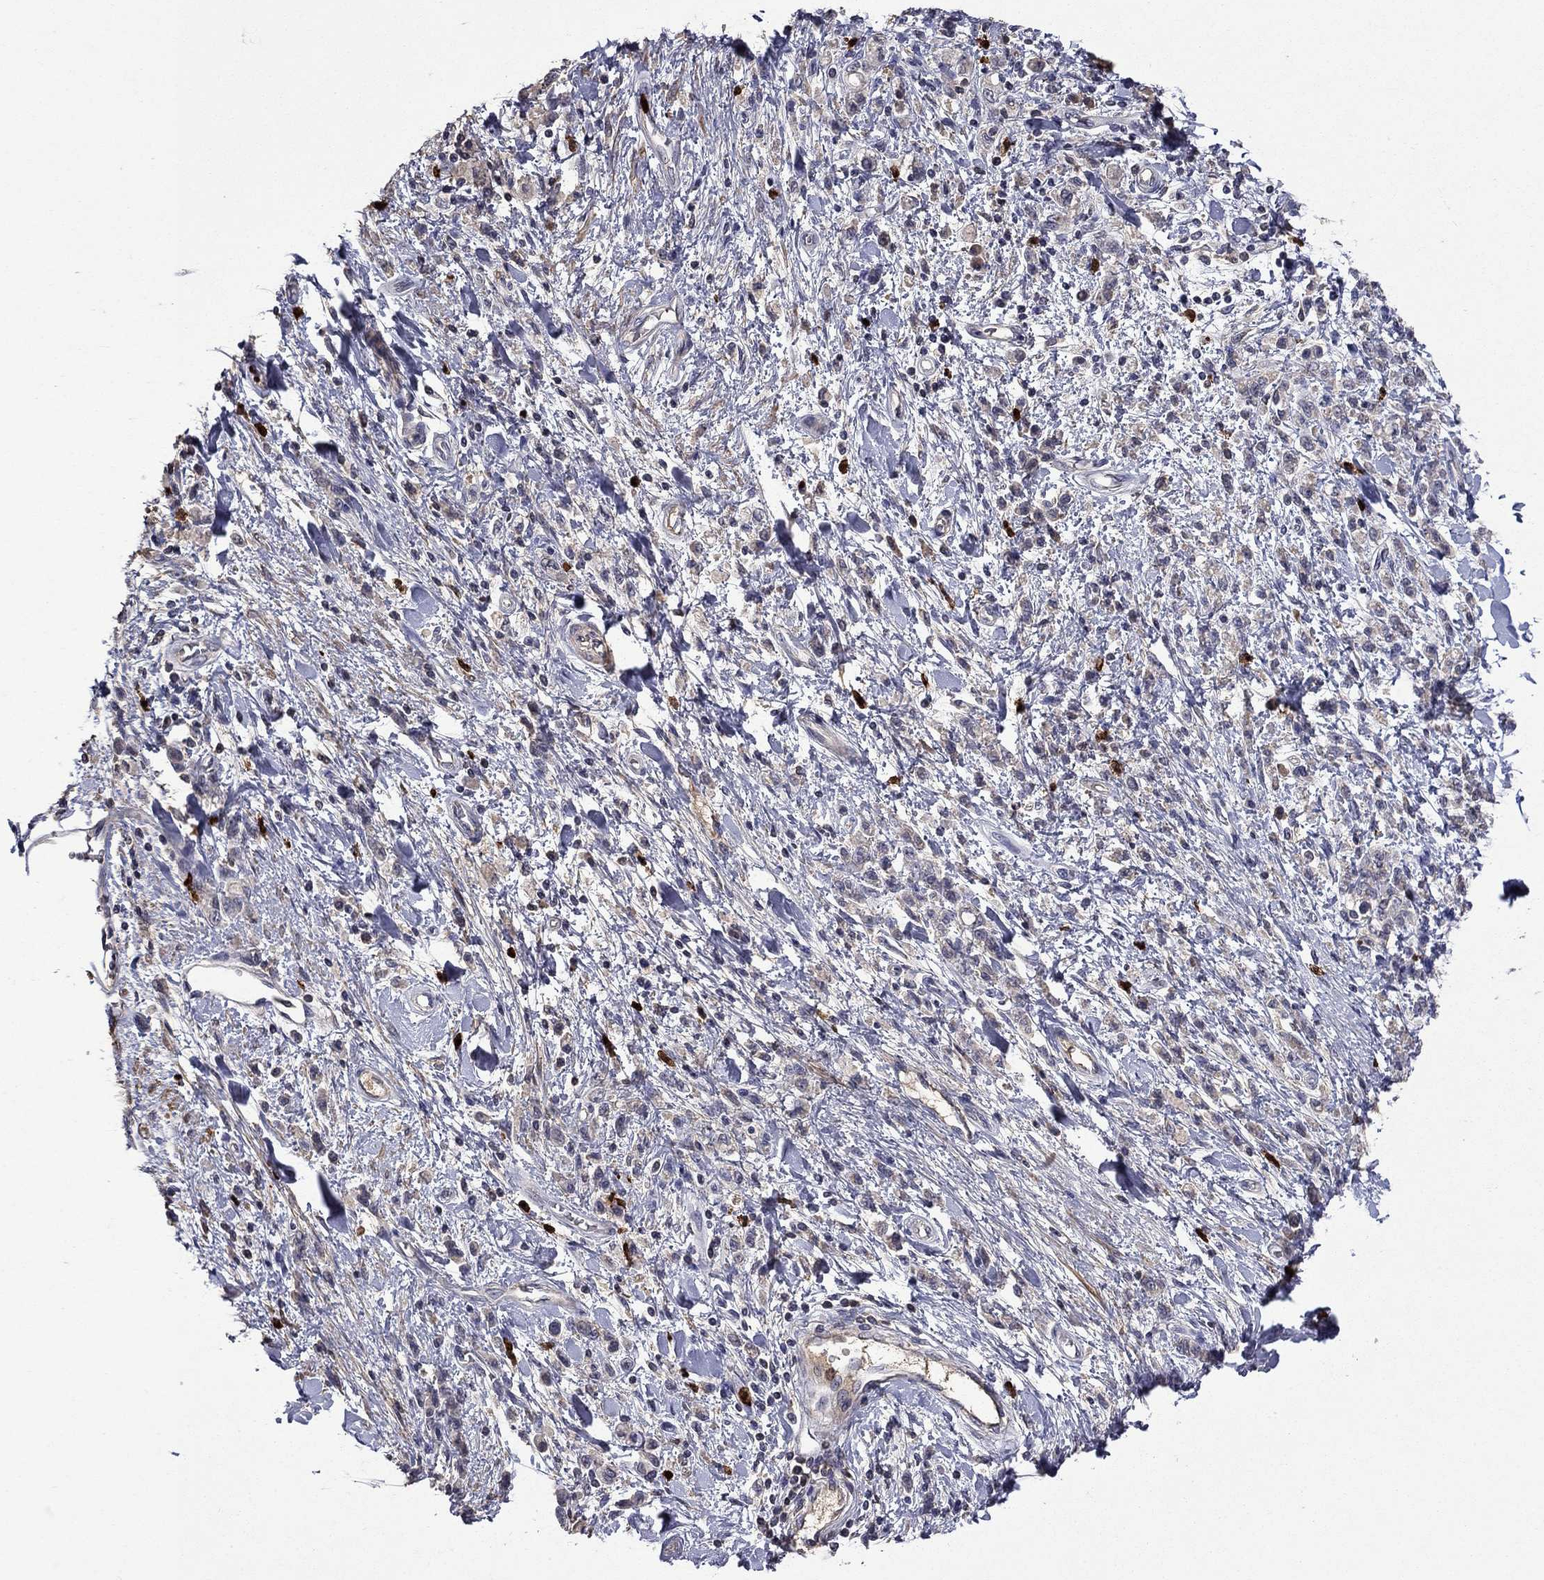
{"staining": {"intensity": "negative", "quantity": "none", "location": "none"}, "tissue": "stomach cancer", "cell_type": "Tumor cells", "image_type": "cancer", "snomed": [{"axis": "morphology", "description": "Adenocarcinoma, NOS"}, {"axis": "topography", "description": "Stomach"}], "caption": "There is no significant expression in tumor cells of stomach cancer (adenocarcinoma).", "gene": "SATB1", "patient": {"sex": "male", "age": 77}}